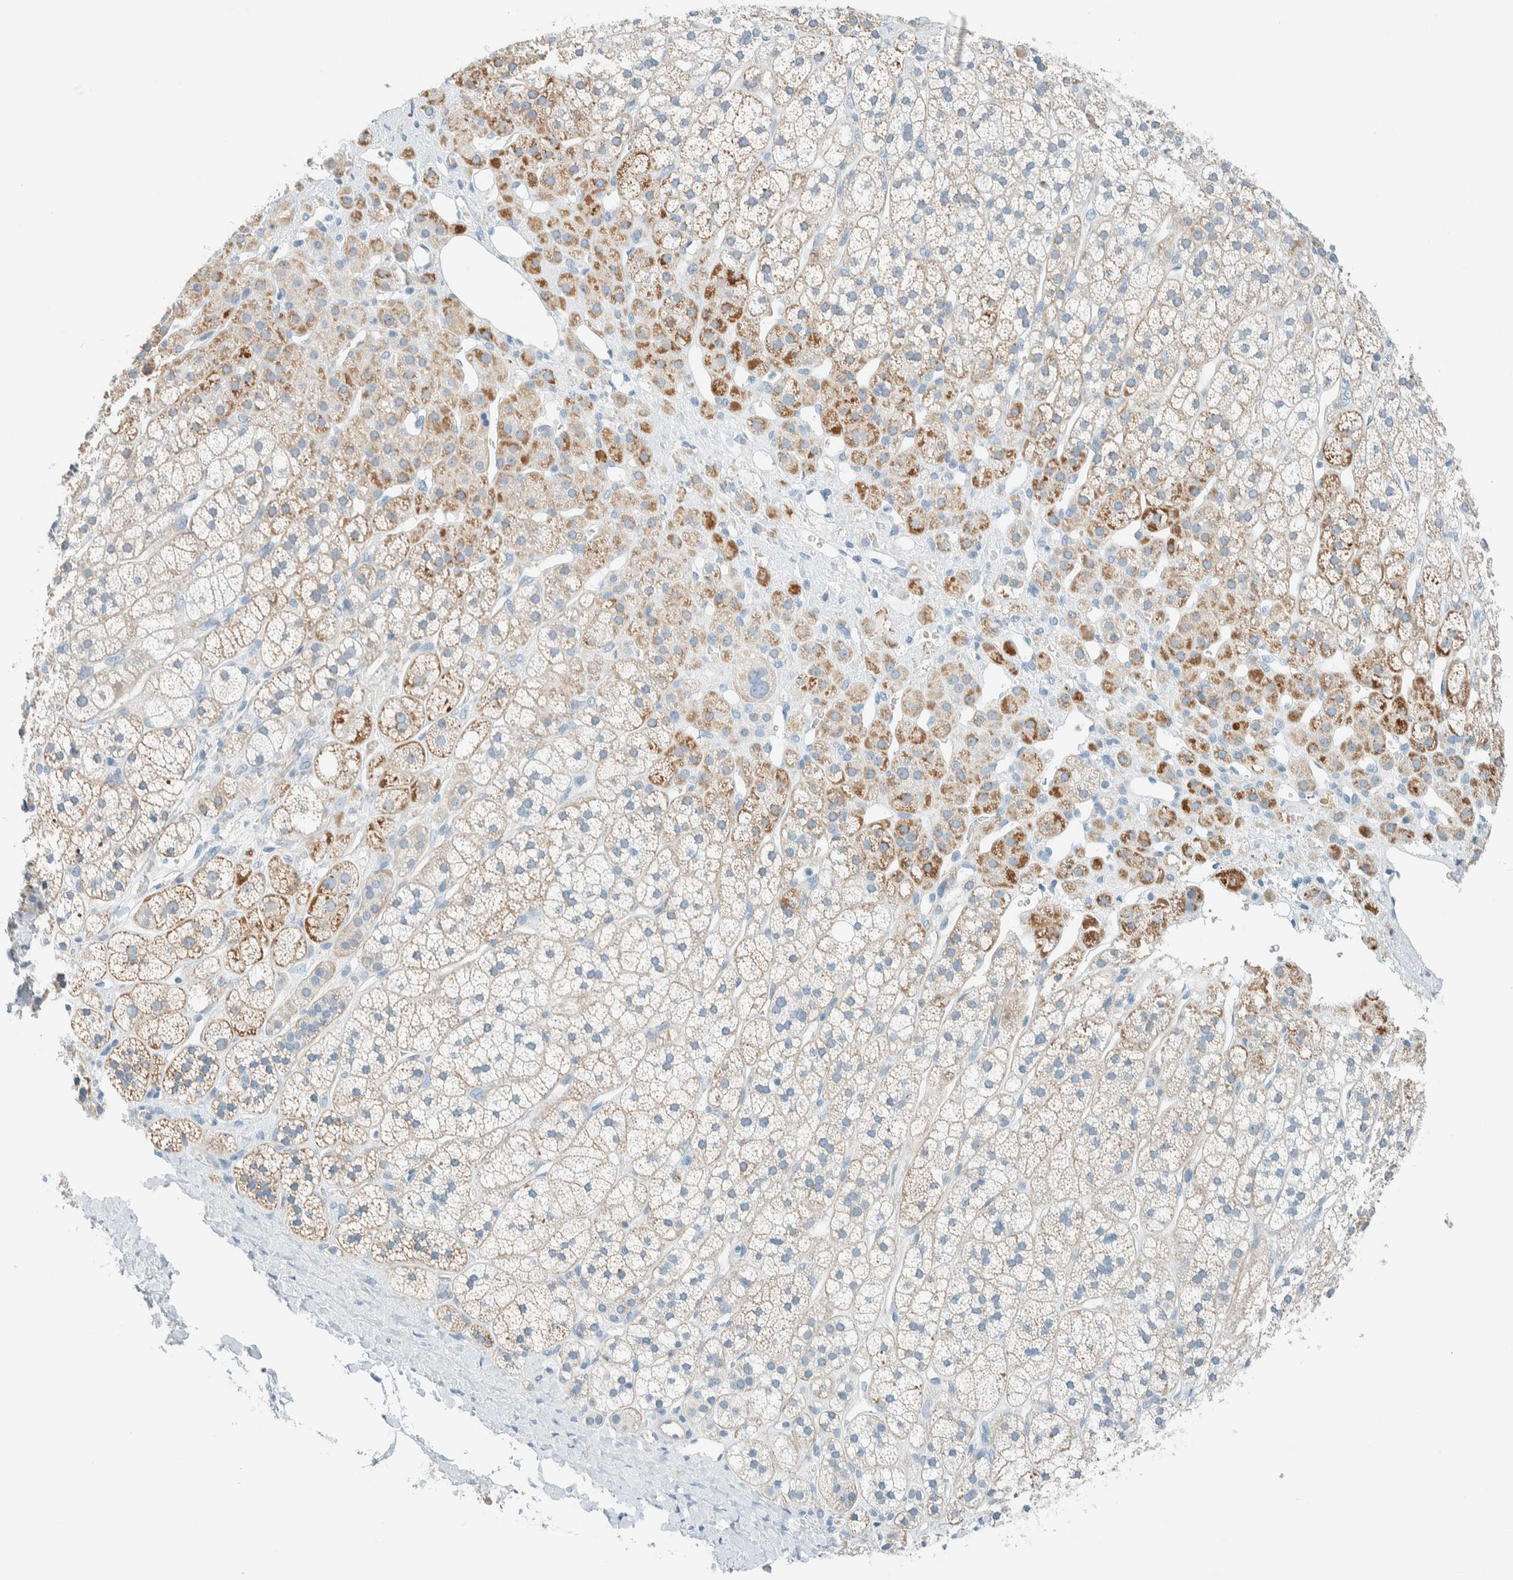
{"staining": {"intensity": "moderate", "quantity": "<25%", "location": "cytoplasmic/membranous"}, "tissue": "adrenal gland", "cell_type": "Glandular cells", "image_type": "normal", "snomed": [{"axis": "morphology", "description": "Normal tissue, NOS"}, {"axis": "topography", "description": "Adrenal gland"}], "caption": "A high-resolution image shows immunohistochemistry staining of unremarkable adrenal gland, which shows moderate cytoplasmic/membranous positivity in about <25% of glandular cells. (IHC, brightfield microscopy, high magnification).", "gene": "SLFN12", "patient": {"sex": "male", "age": 56}}